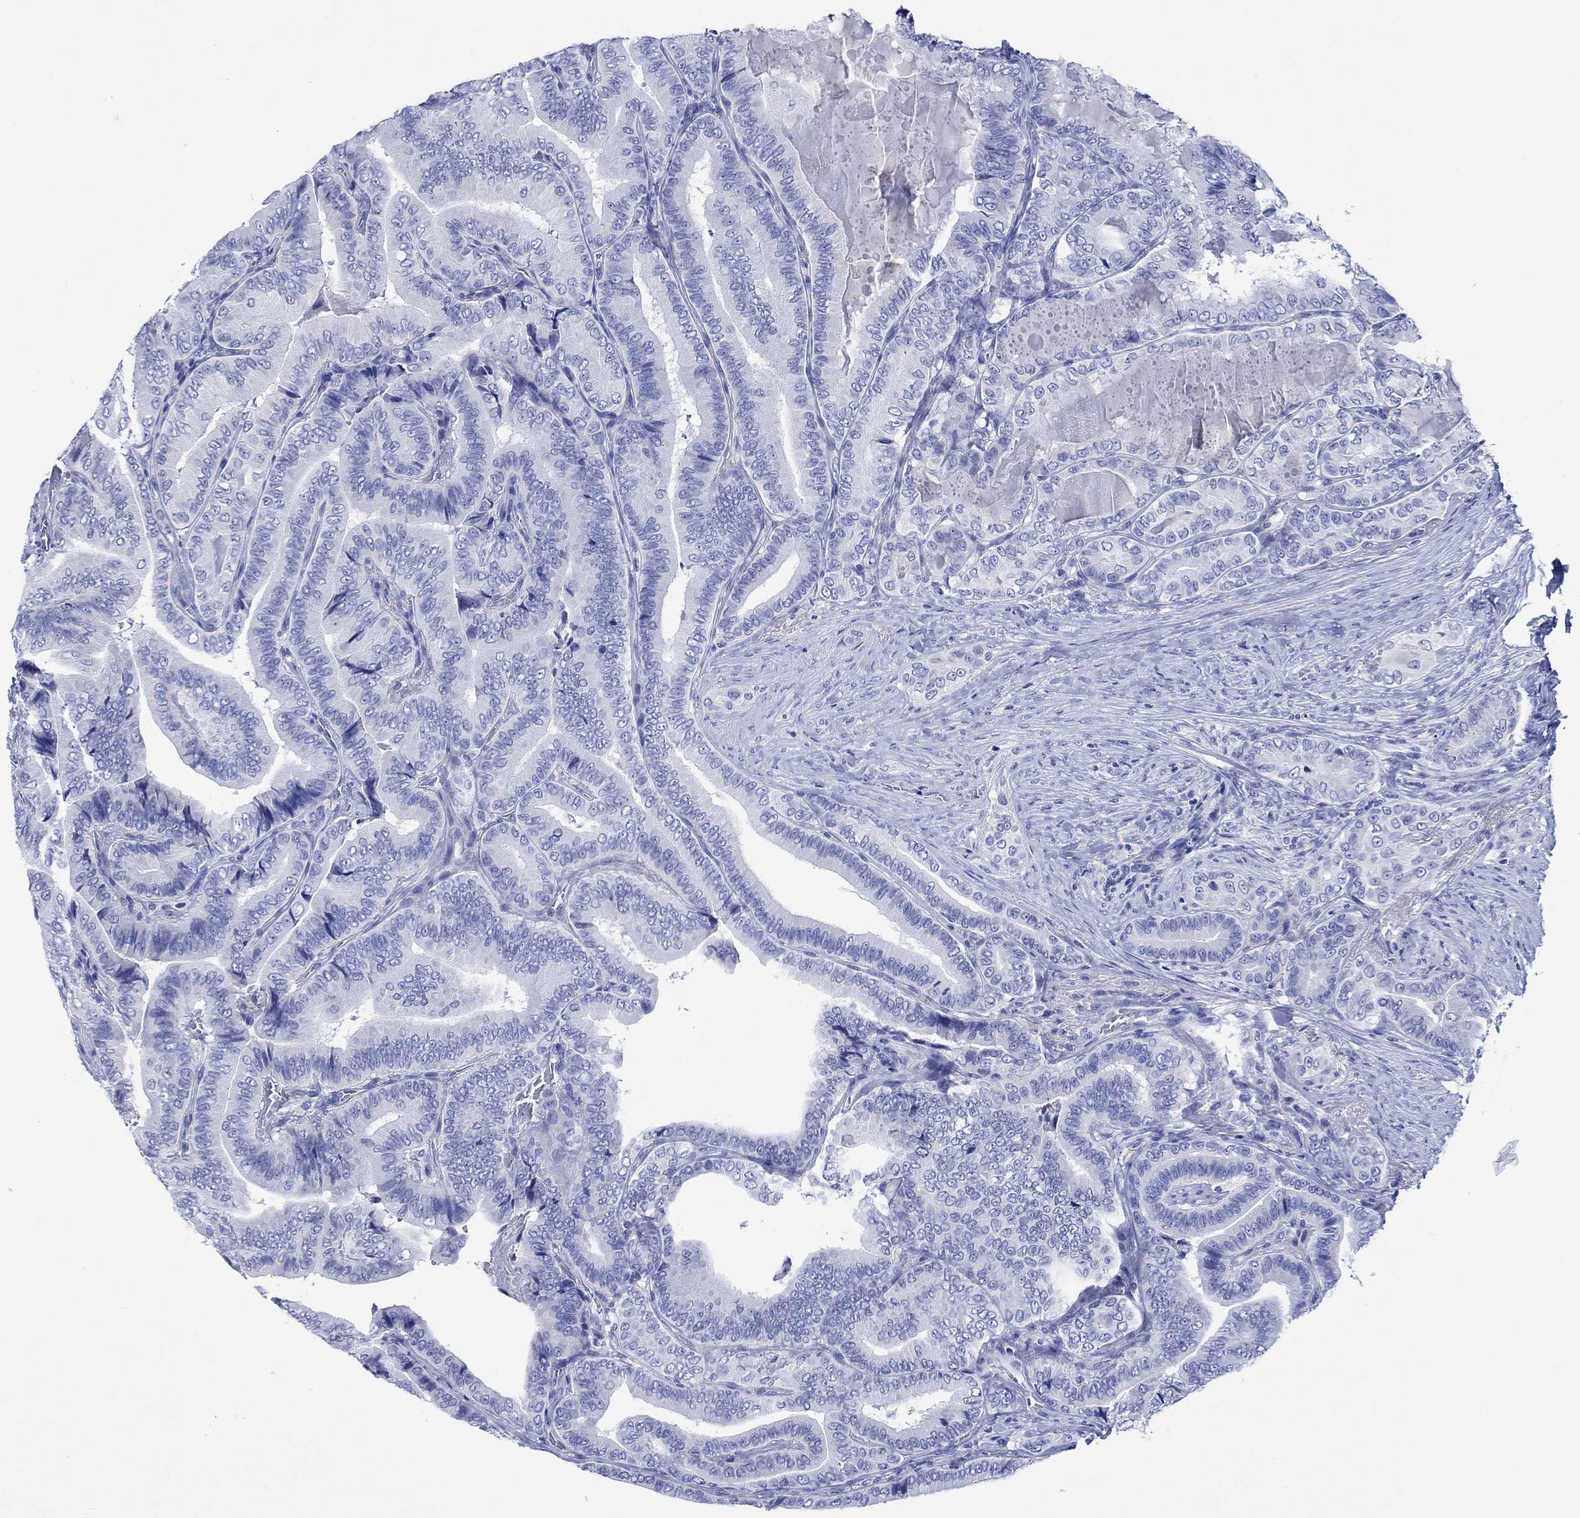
{"staining": {"intensity": "negative", "quantity": "none", "location": "none"}, "tissue": "thyroid cancer", "cell_type": "Tumor cells", "image_type": "cancer", "snomed": [{"axis": "morphology", "description": "Papillary adenocarcinoma, NOS"}, {"axis": "topography", "description": "Thyroid gland"}], "caption": "Tumor cells are negative for protein expression in human thyroid papillary adenocarcinoma.", "gene": "CACNG3", "patient": {"sex": "male", "age": 61}}